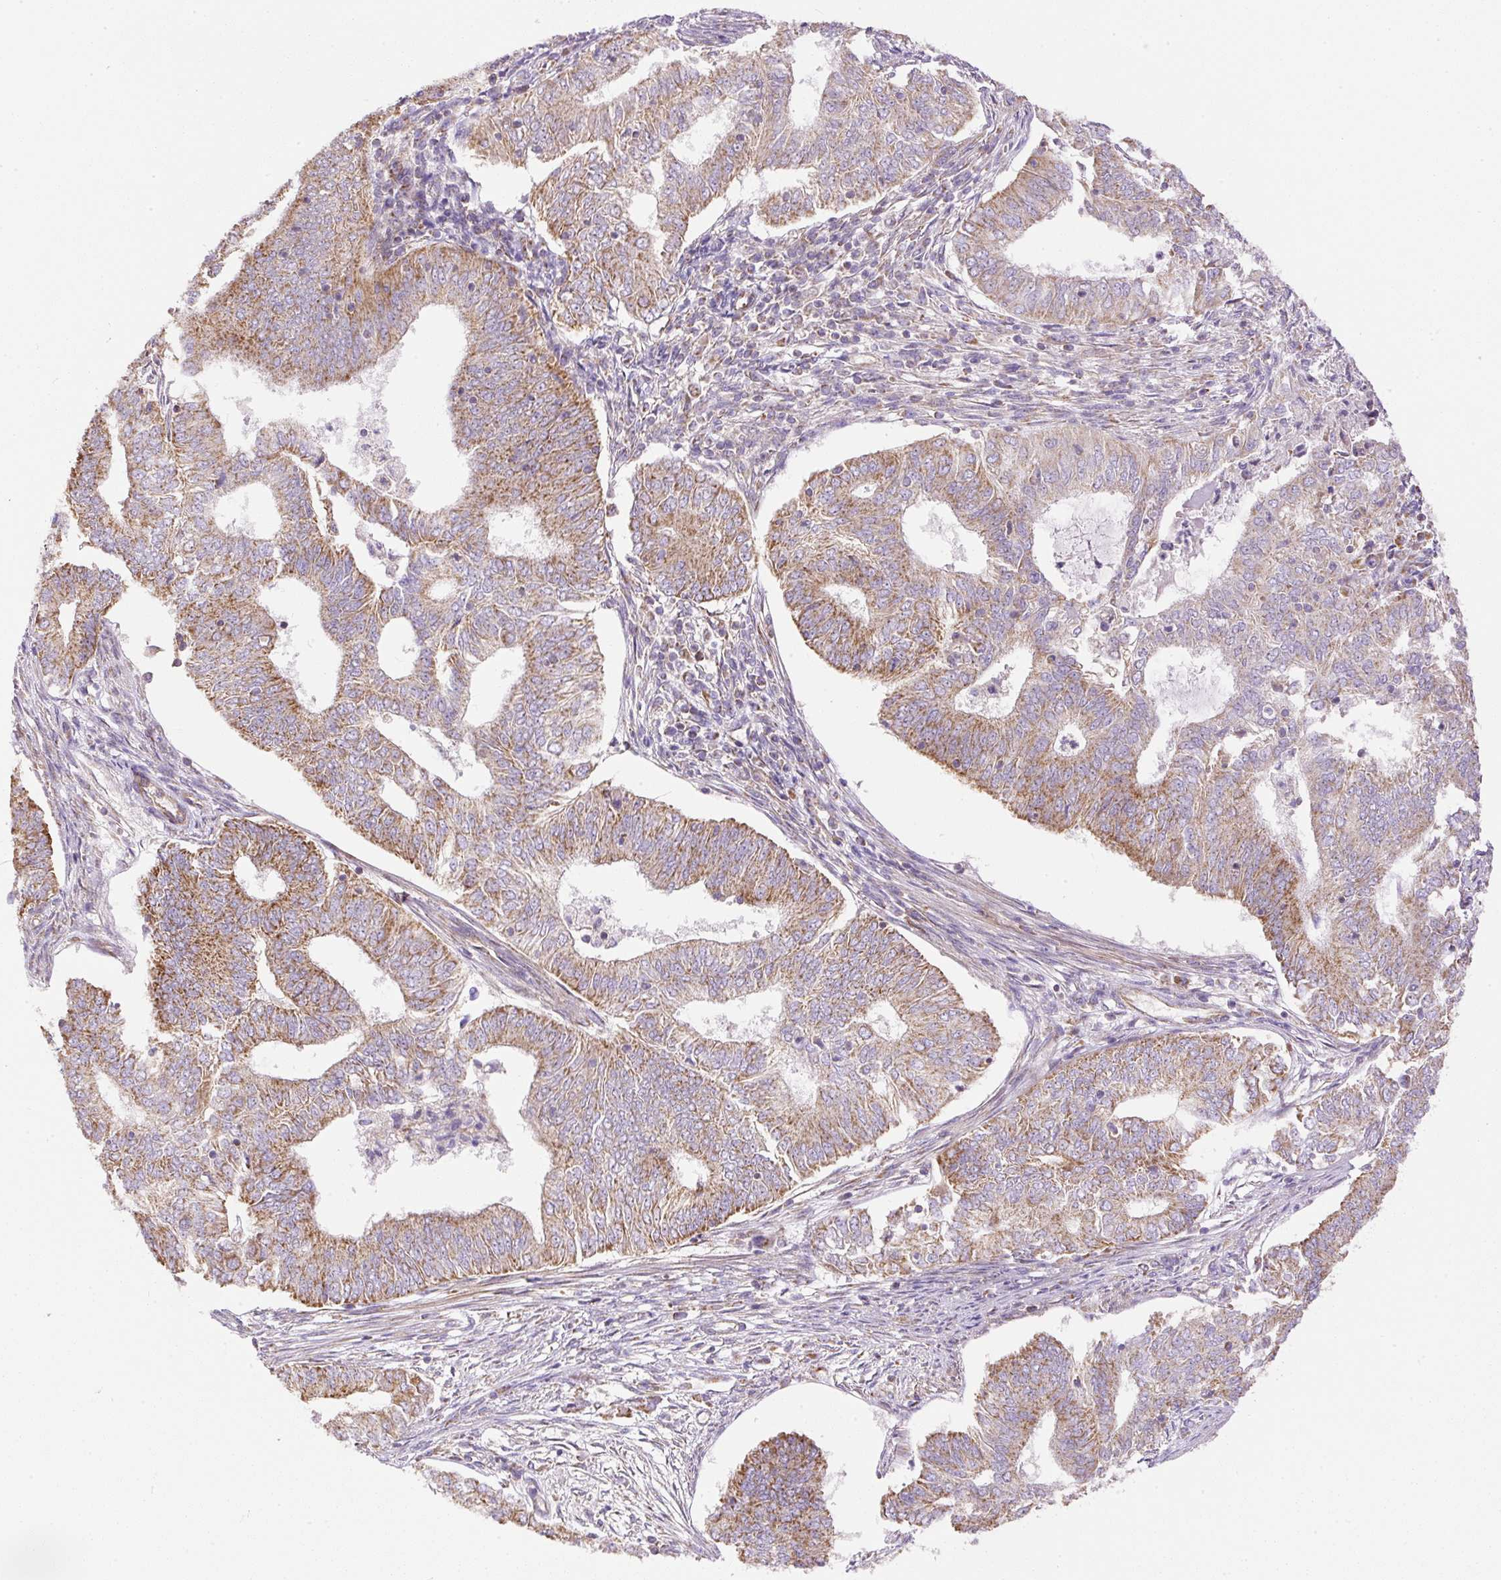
{"staining": {"intensity": "moderate", "quantity": ">75%", "location": "cytoplasmic/membranous"}, "tissue": "endometrial cancer", "cell_type": "Tumor cells", "image_type": "cancer", "snomed": [{"axis": "morphology", "description": "Adenocarcinoma, NOS"}, {"axis": "topography", "description": "Endometrium"}], "caption": "Protein expression analysis of human adenocarcinoma (endometrial) reveals moderate cytoplasmic/membranous expression in approximately >75% of tumor cells. (Stains: DAB in brown, nuclei in blue, Microscopy: brightfield microscopy at high magnification).", "gene": "NDUFAF2", "patient": {"sex": "female", "age": 62}}